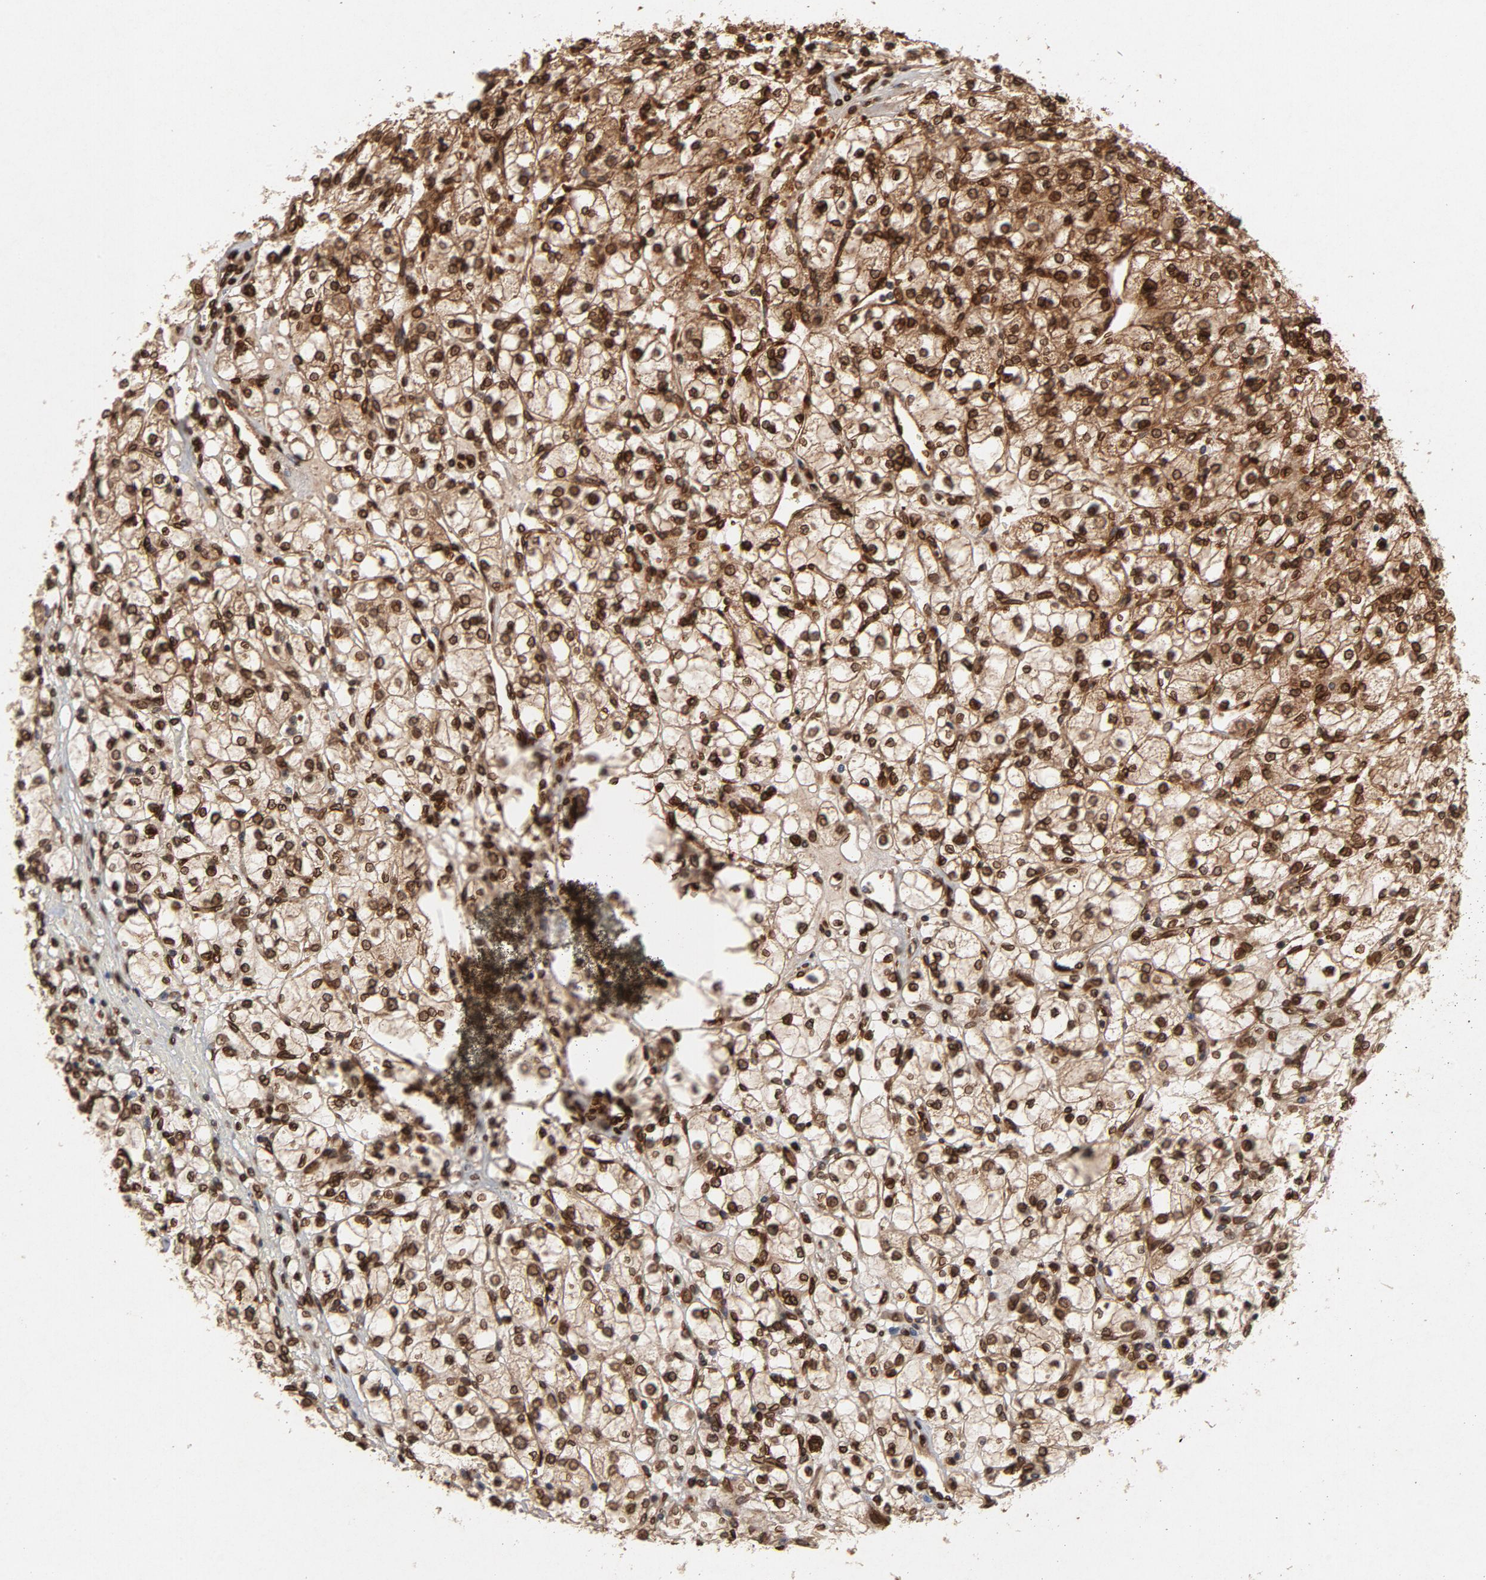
{"staining": {"intensity": "strong", "quantity": ">75%", "location": "cytoplasmic/membranous,nuclear"}, "tissue": "renal cancer", "cell_type": "Tumor cells", "image_type": "cancer", "snomed": [{"axis": "morphology", "description": "Adenocarcinoma, NOS"}, {"axis": "topography", "description": "Kidney"}], "caption": "Brown immunohistochemical staining in human renal cancer exhibits strong cytoplasmic/membranous and nuclear expression in approximately >75% of tumor cells. The staining was performed using DAB (3,3'-diaminobenzidine), with brown indicating positive protein expression. Nuclei are stained blue with hematoxylin.", "gene": "LMNA", "patient": {"sex": "female", "age": 83}}